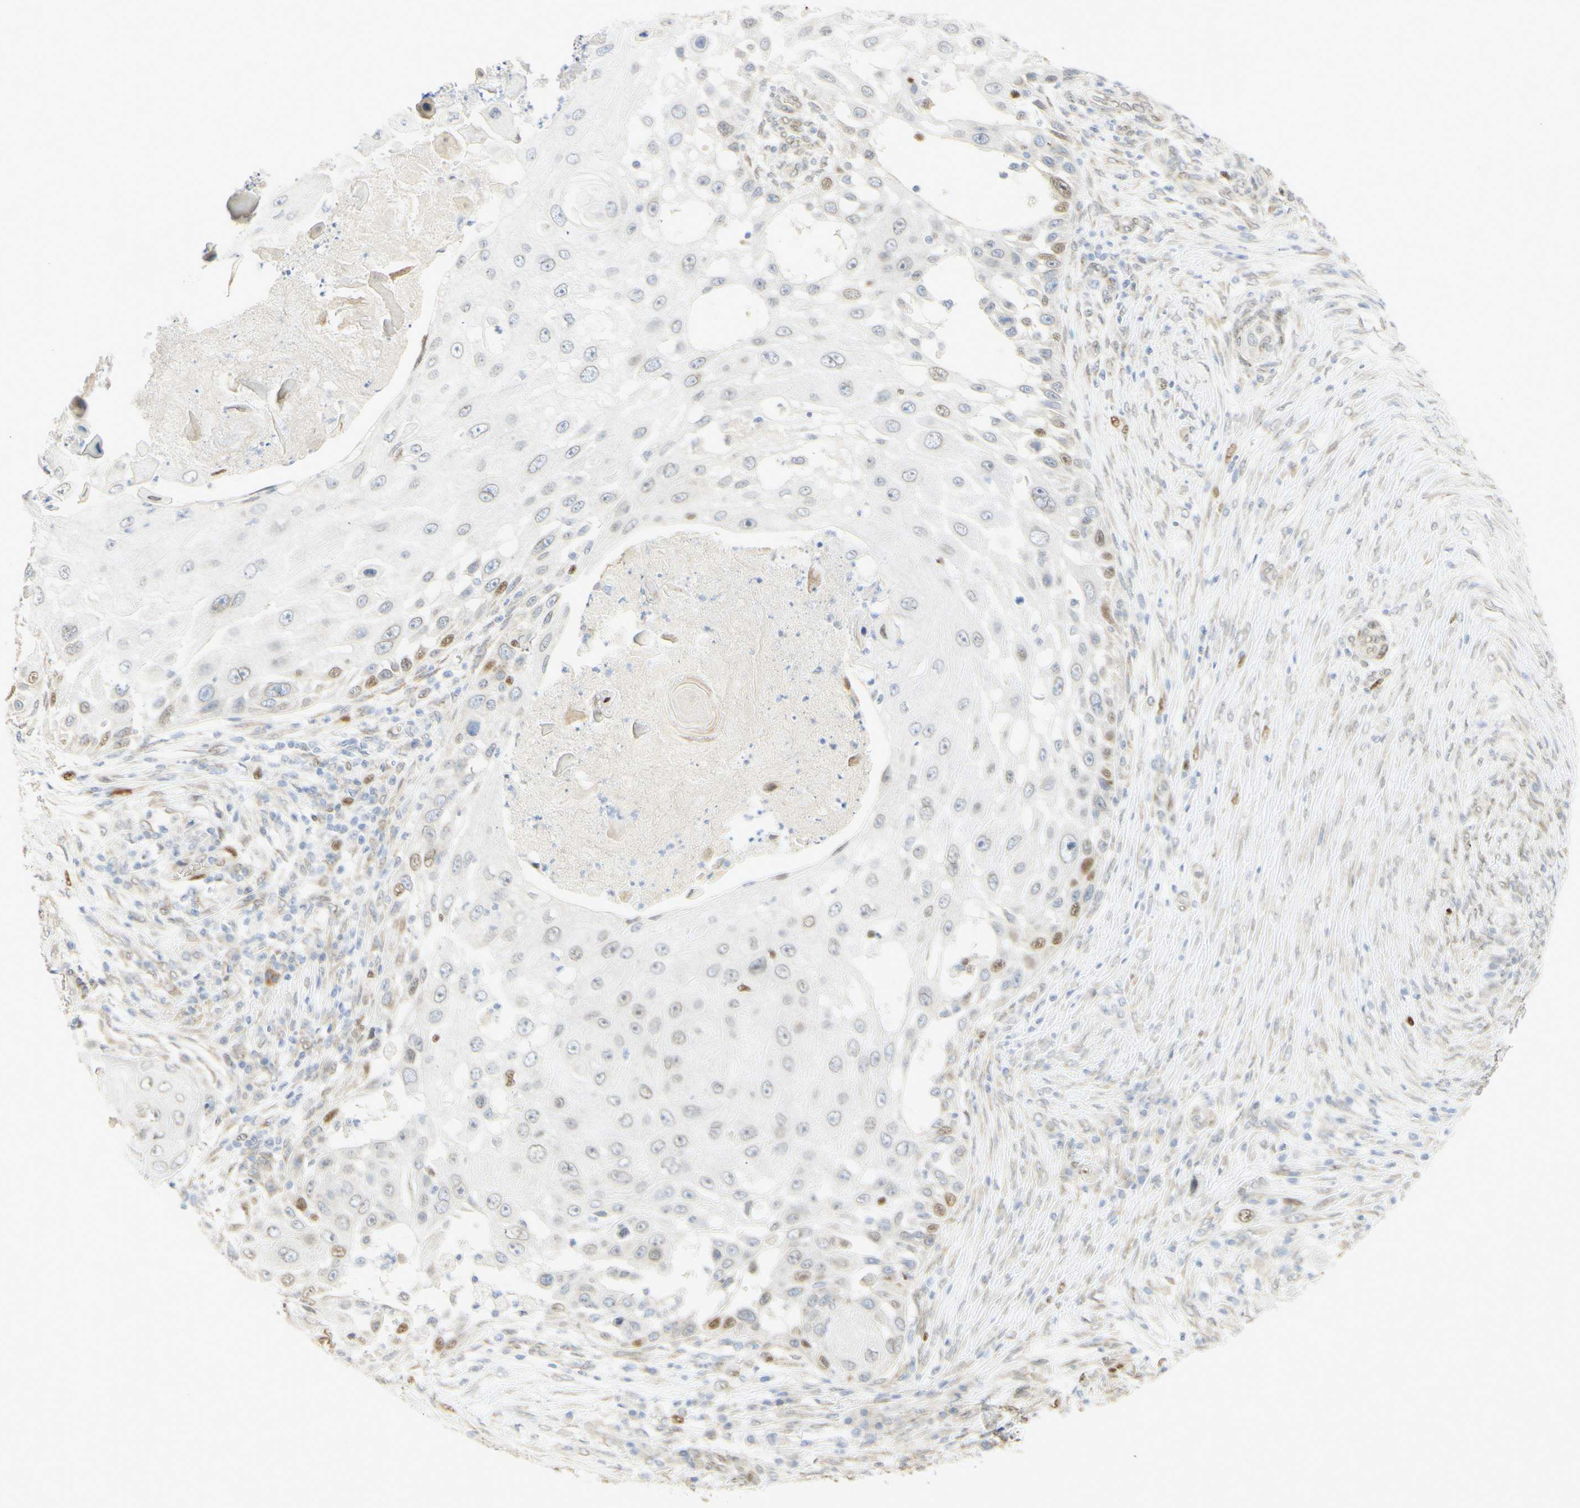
{"staining": {"intensity": "moderate", "quantity": "<25%", "location": "nuclear"}, "tissue": "skin cancer", "cell_type": "Tumor cells", "image_type": "cancer", "snomed": [{"axis": "morphology", "description": "Squamous cell carcinoma, NOS"}, {"axis": "topography", "description": "Skin"}], "caption": "Protein expression analysis of skin cancer demonstrates moderate nuclear expression in about <25% of tumor cells.", "gene": "E2F1", "patient": {"sex": "female", "age": 44}}